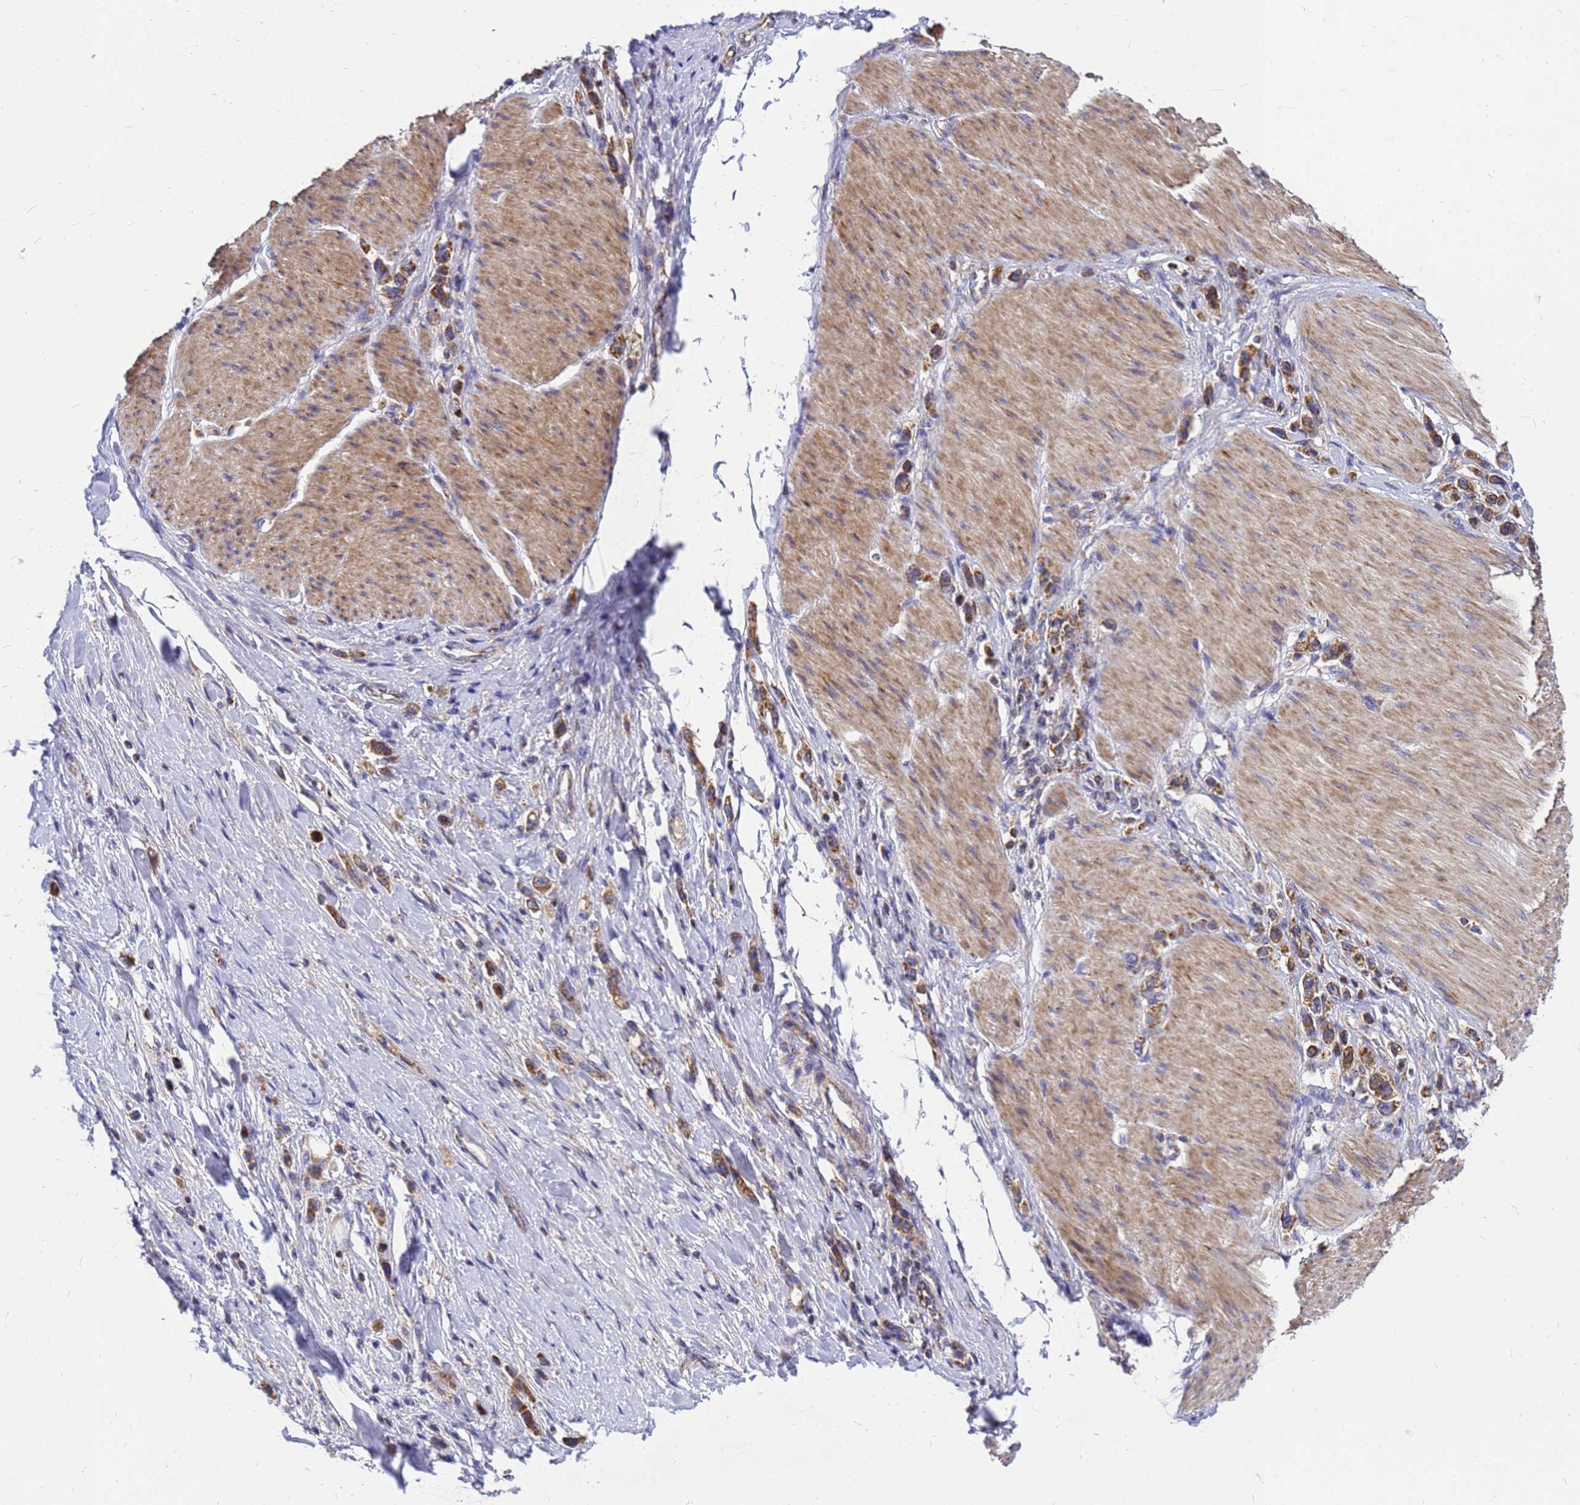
{"staining": {"intensity": "moderate", "quantity": ">75%", "location": "cytoplasmic/membranous"}, "tissue": "stomach cancer", "cell_type": "Tumor cells", "image_type": "cancer", "snomed": [{"axis": "morphology", "description": "Adenocarcinoma, NOS"}, {"axis": "topography", "description": "Stomach"}], "caption": "Stomach cancer was stained to show a protein in brown. There is medium levels of moderate cytoplasmic/membranous staining in about >75% of tumor cells.", "gene": "CMC4", "patient": {"sex": "female", "age": 65}}